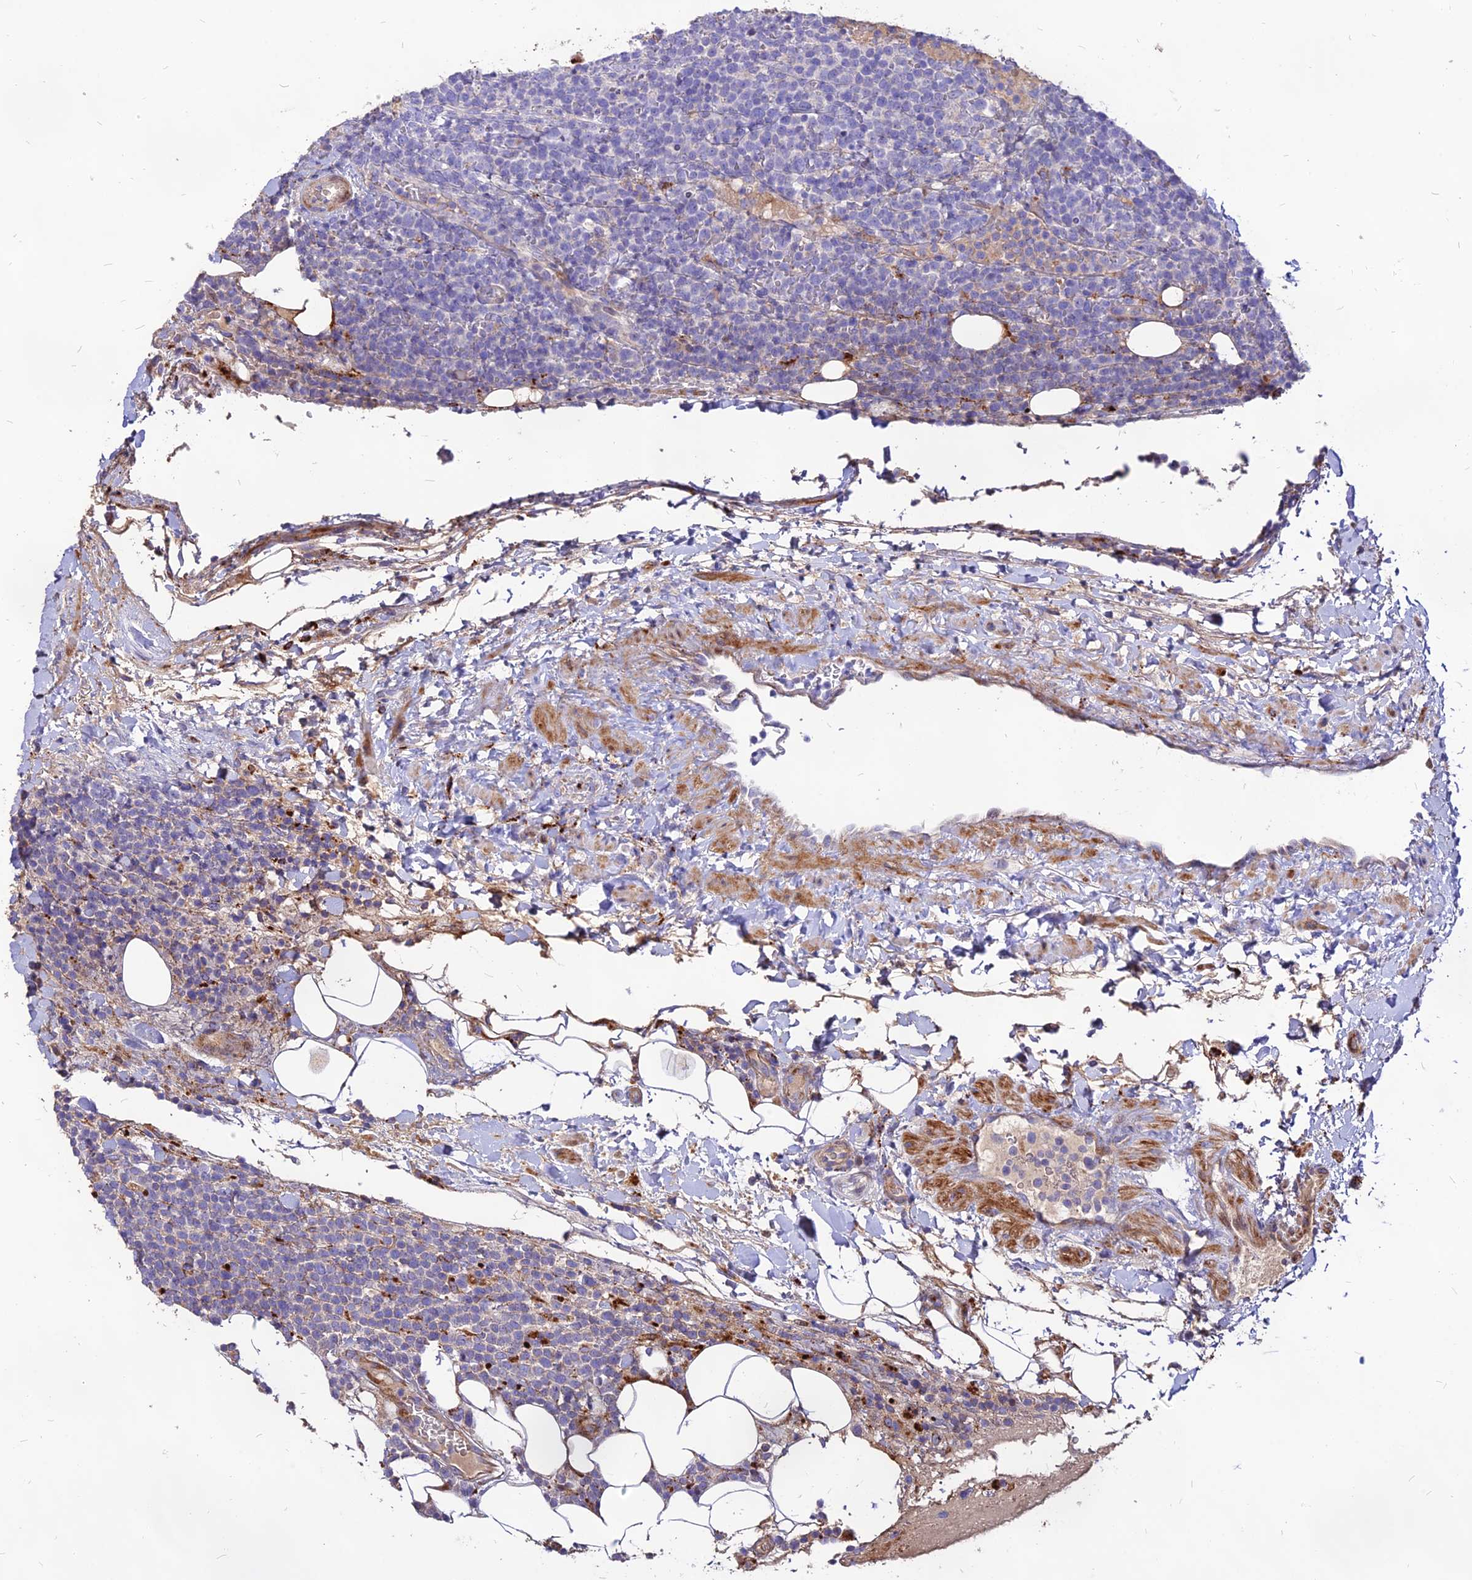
{"staining": {"intensity": "negative", "quantity": "none", "location": "none"}, "tissue": "lymphoma", "cell_type": "Tumor cells", "image_type": "cancer", "snomed": [{"axis": "morphology", "description": "Malignant lymphoma, non-Hodgkin's type, High grade"}, {"axis": "topography", "description": "Lymph node"}], "caption": "Immunohistochemistry (IHC) of lymphoma exhibits no expression in tumor cells.", "gene": "RIMOC1", "patient": {"sex": "male", "age": 61}}